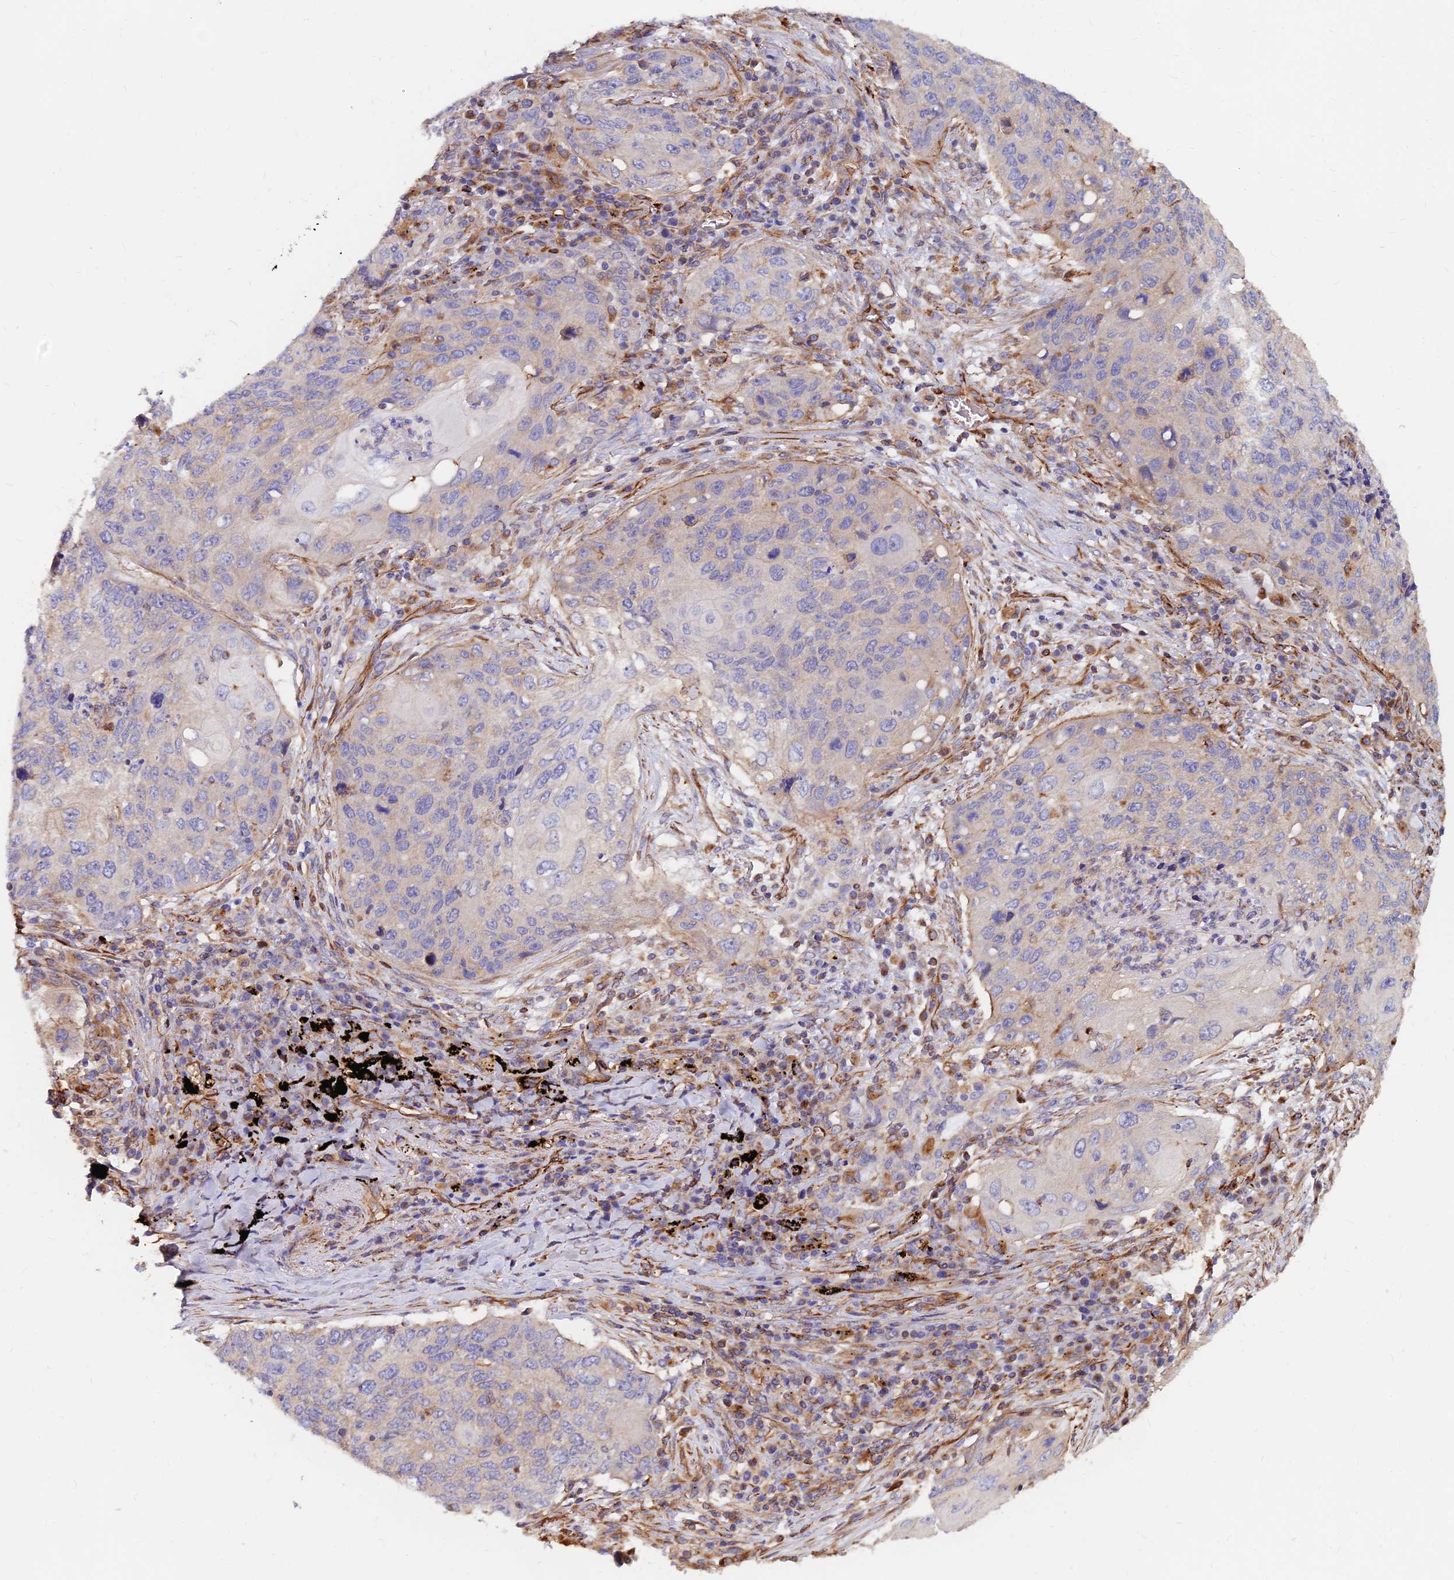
{"staining": {"intensity": "negative", "quantity": "none", "location": "none"}, "tissue": "lung cancer", "cell_type": "Tumor cells", "image_type": "cancer", "snomed": [{"axis": "morphology", "description": "Squamous cell carcinoma, NOS"}, {"axis": "topography", "description": "Lung"}], "caption": "DAB (3,3'-diaminobenzidine) immunohistochemical staining of human lung squamous cell carcinoma demonstrates no significant expression in tumor cells. (Brightfield microscopy of DAB immunohistochemistry at high magnification).", "gene": "CDK18", "patient": {"sex": "female", "age": 63}}